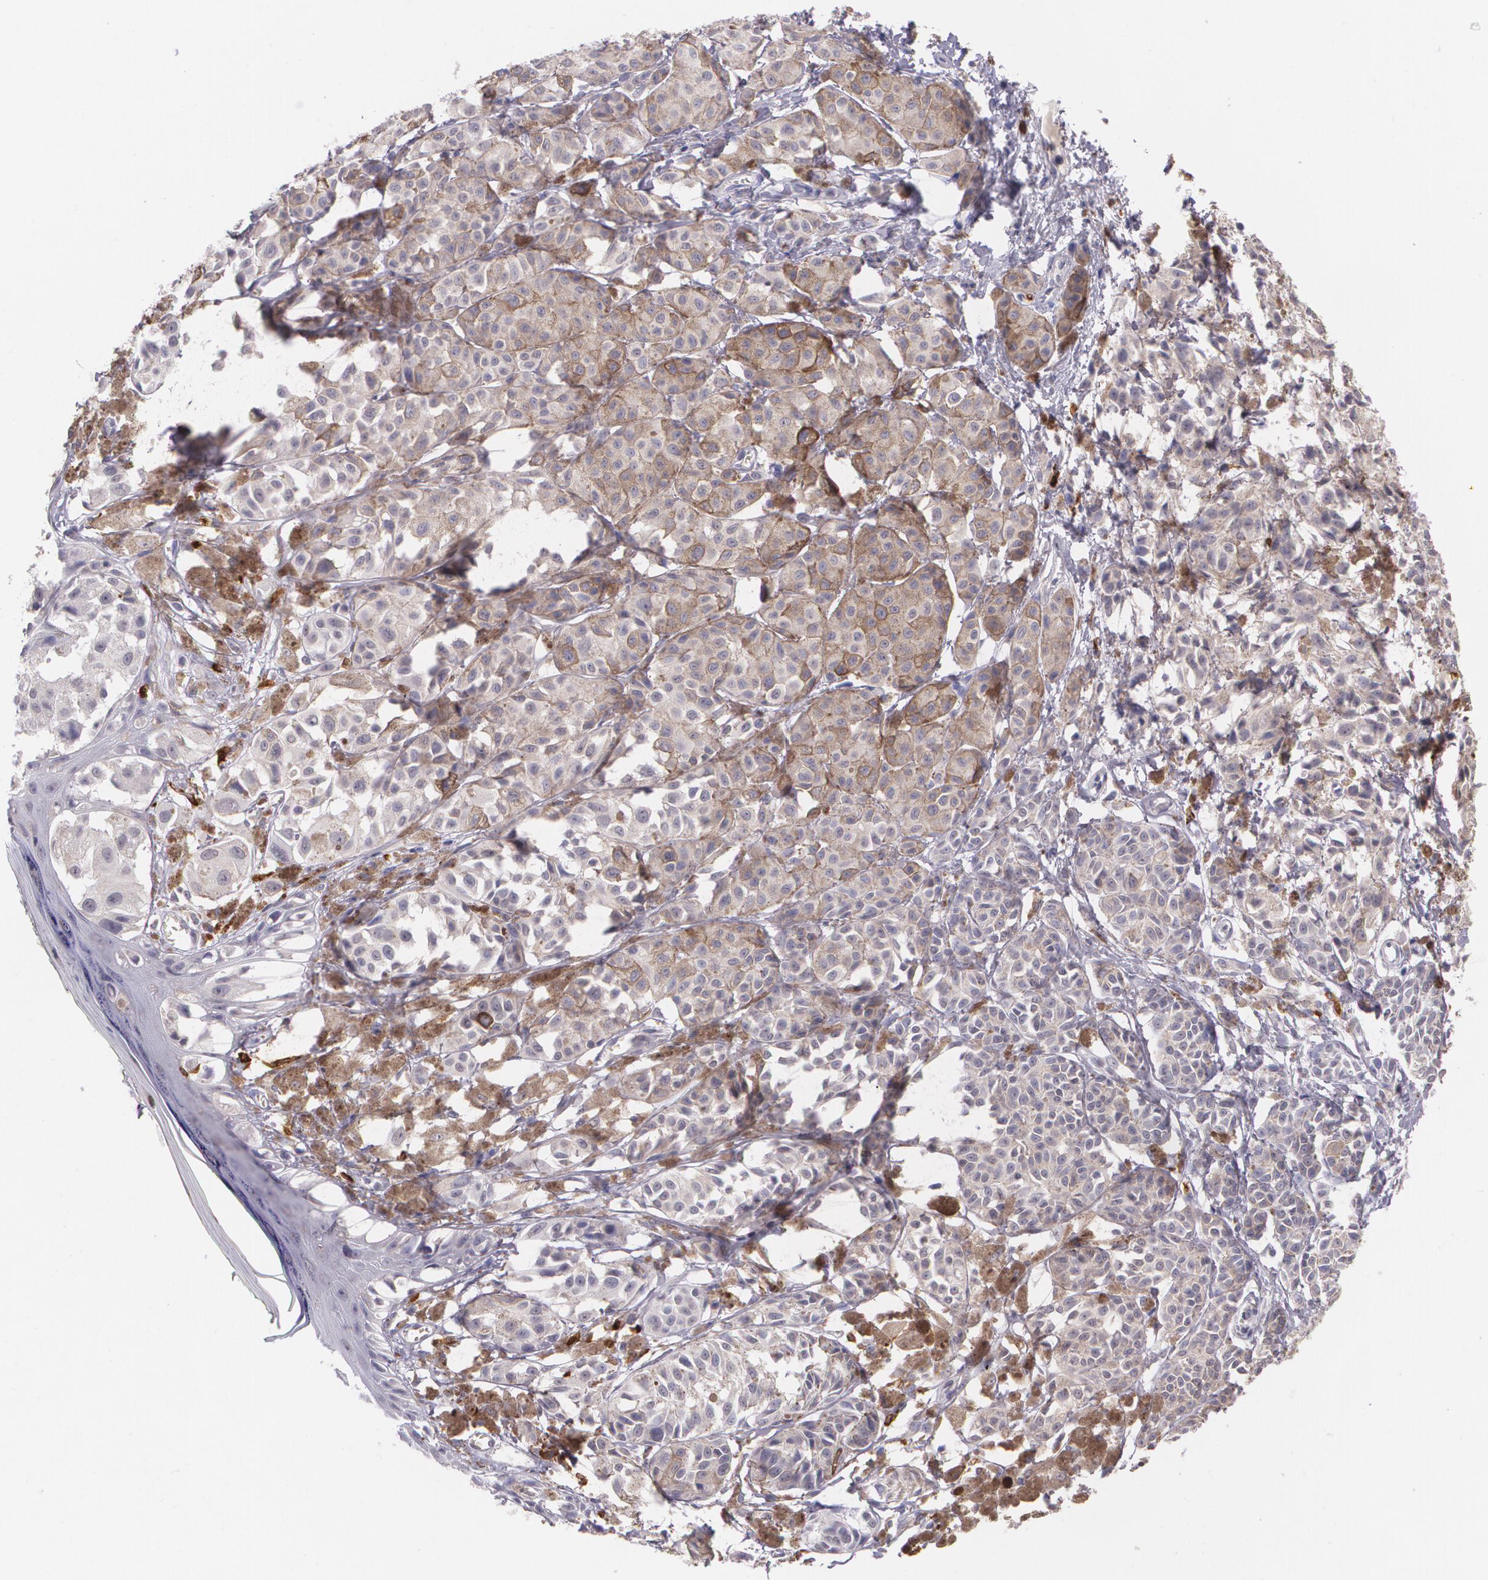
{"staining": {"intensity": "negative", "quantity": "none", "location": "none"}, "tissue": "melanoma", "cell_type": "Tumor cells", "image_type": "cancer", "snomed": [{"axis": "morphology", "description": "Malignant melanoma, NOS"}, {"axis": "topography", "description": "Skin"}], "caption": "A high-resolution image shows immunohistochemistry staining of melanoma, which reveals no significant positivity in tumor cells.", "gene": "RTN1", "patient": {"sex": "male", "age": 76}}